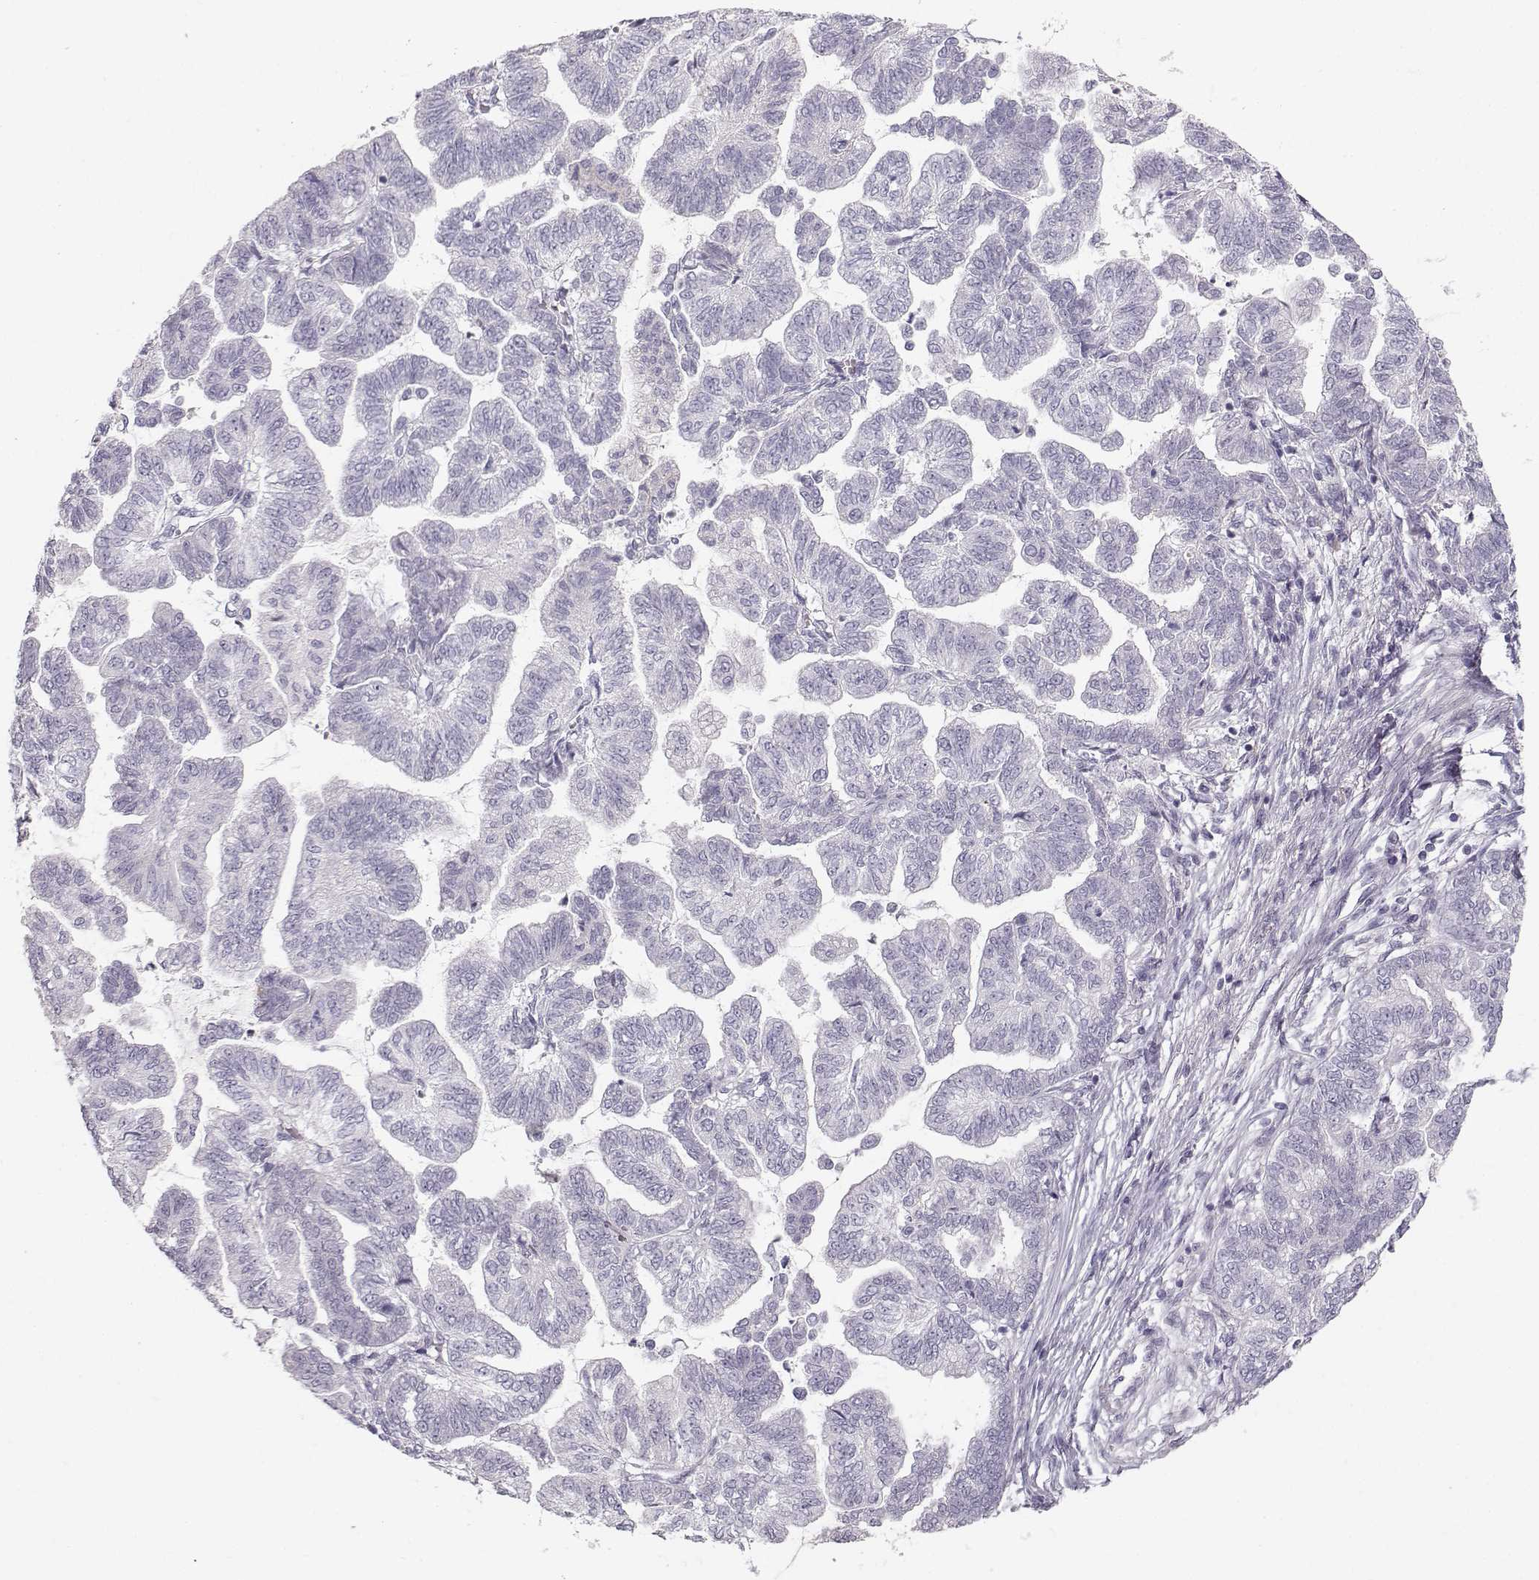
{"staining": {"intensity": "negative", "quantity": "none", "location": "none"}, "tissue": "stomach cancer", "cell_type": "Tumor cells", "image_type": "cancer", "snomed": [{"axis": "morphology", "description": "Adenocarcinoma, NOS"}, {"axis": "topography", "description": "Stomach"}], "caption": "This is a micrograph of IHC staining of stomach cancer (adenocarcinoma), which shows no expression in tumor cells. Nuclei are stained in blue.", "gene": "CASR", "patient": {"sex": "male", "age": 83}}